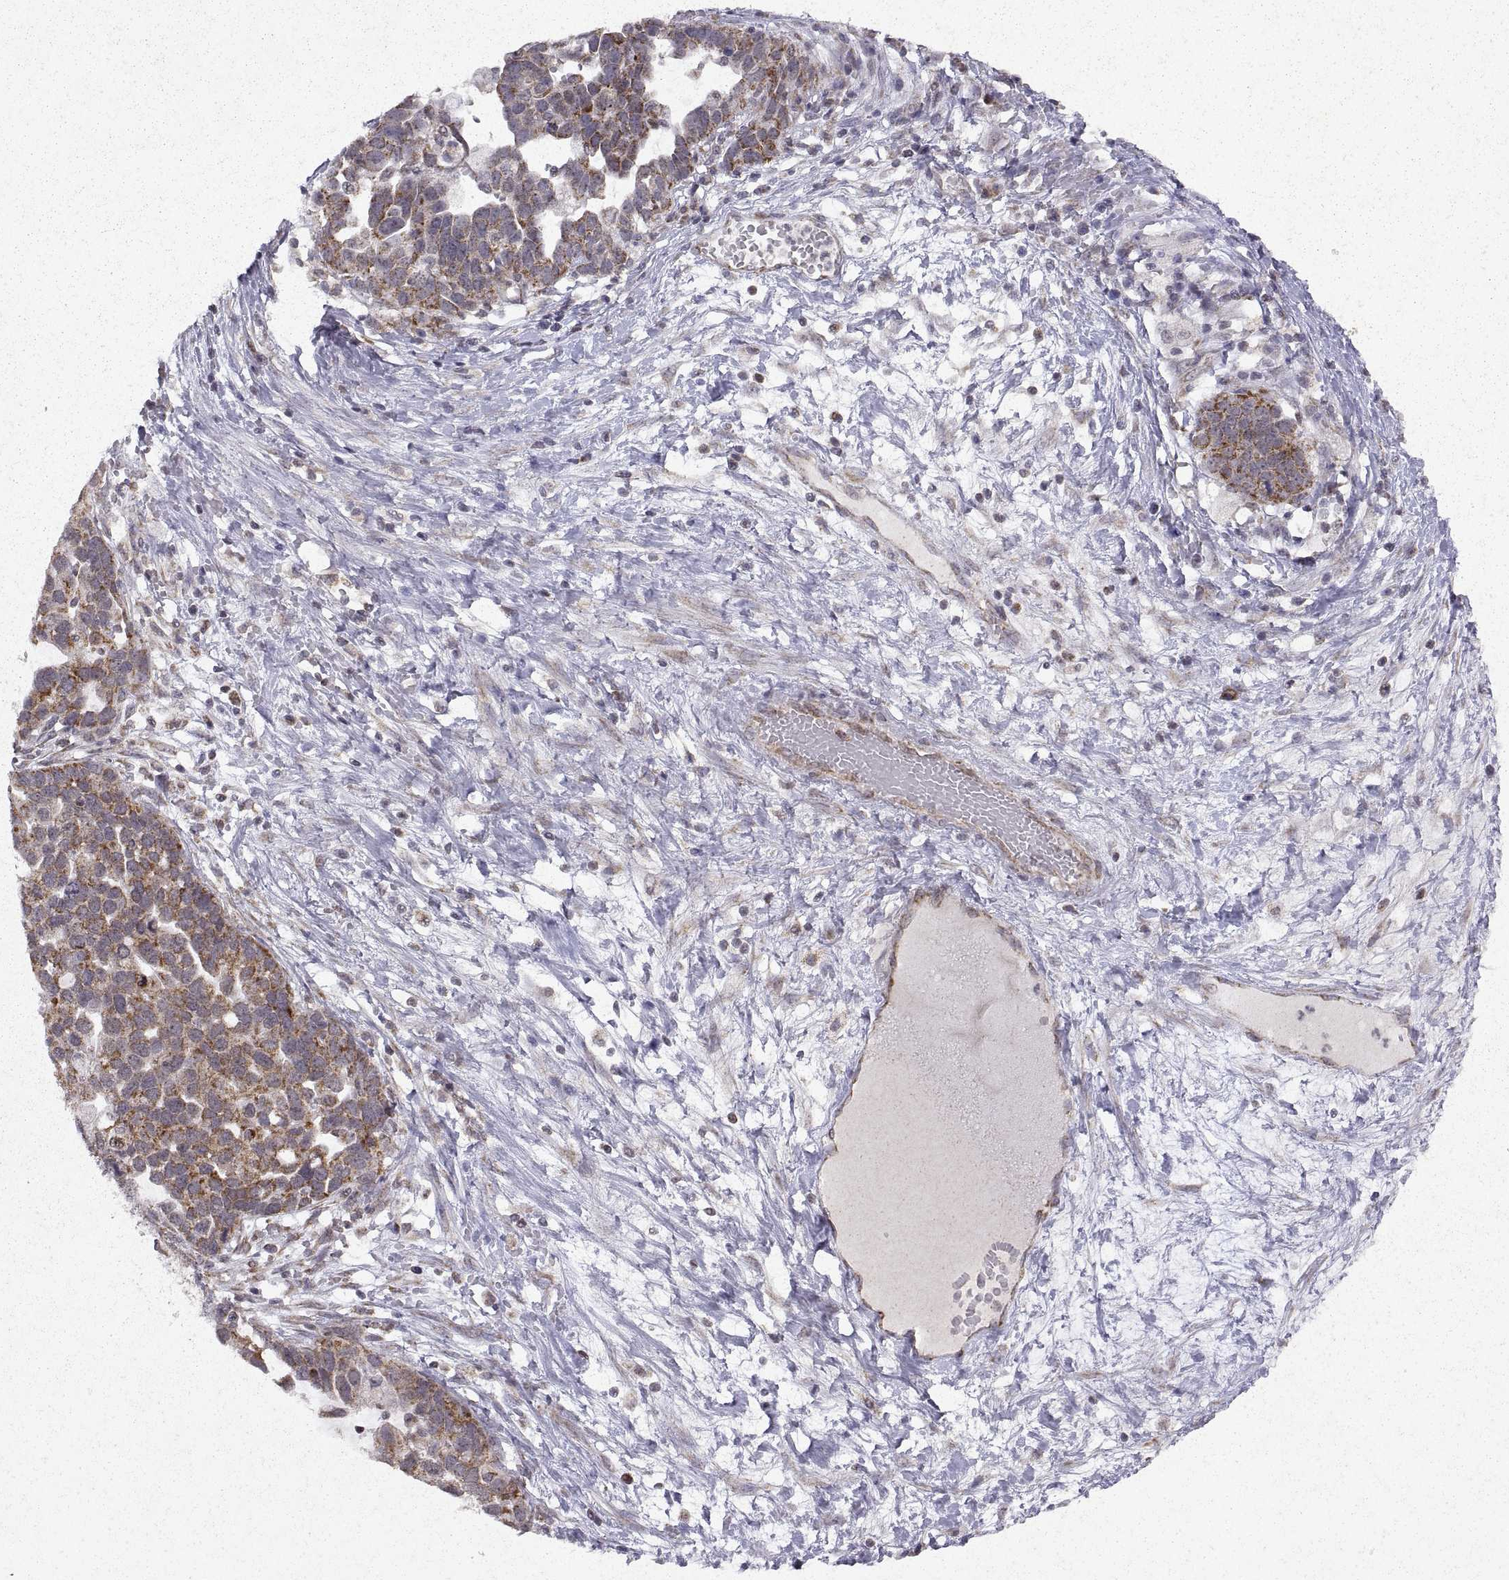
{"staining": {"intensity": "moderate", "quantity": "<25%", "location": "cytoplasmic/membranous"}, "tissue": "ovarian cancer", "cell_type": "Tumor cells", "image_type": "cancer", "snomed": [{"axis": "morphology", "description": "Cystadenocarcinoma, serous, NOS"}, {"axis": "topography", "description": "Ovary"}], "caption": "Immunohistochemical staining of ovarian cancer shows low levels of moderate cytoplasmic/membranous staining in about <25% of tumor cells. The staining is performed using DAB brown chromogen to label protein expression. The nuclei are counter-stained blue using hematoxylin.", "gene": "MANBAL", "patient": {"sex": "female", "age": 54}}